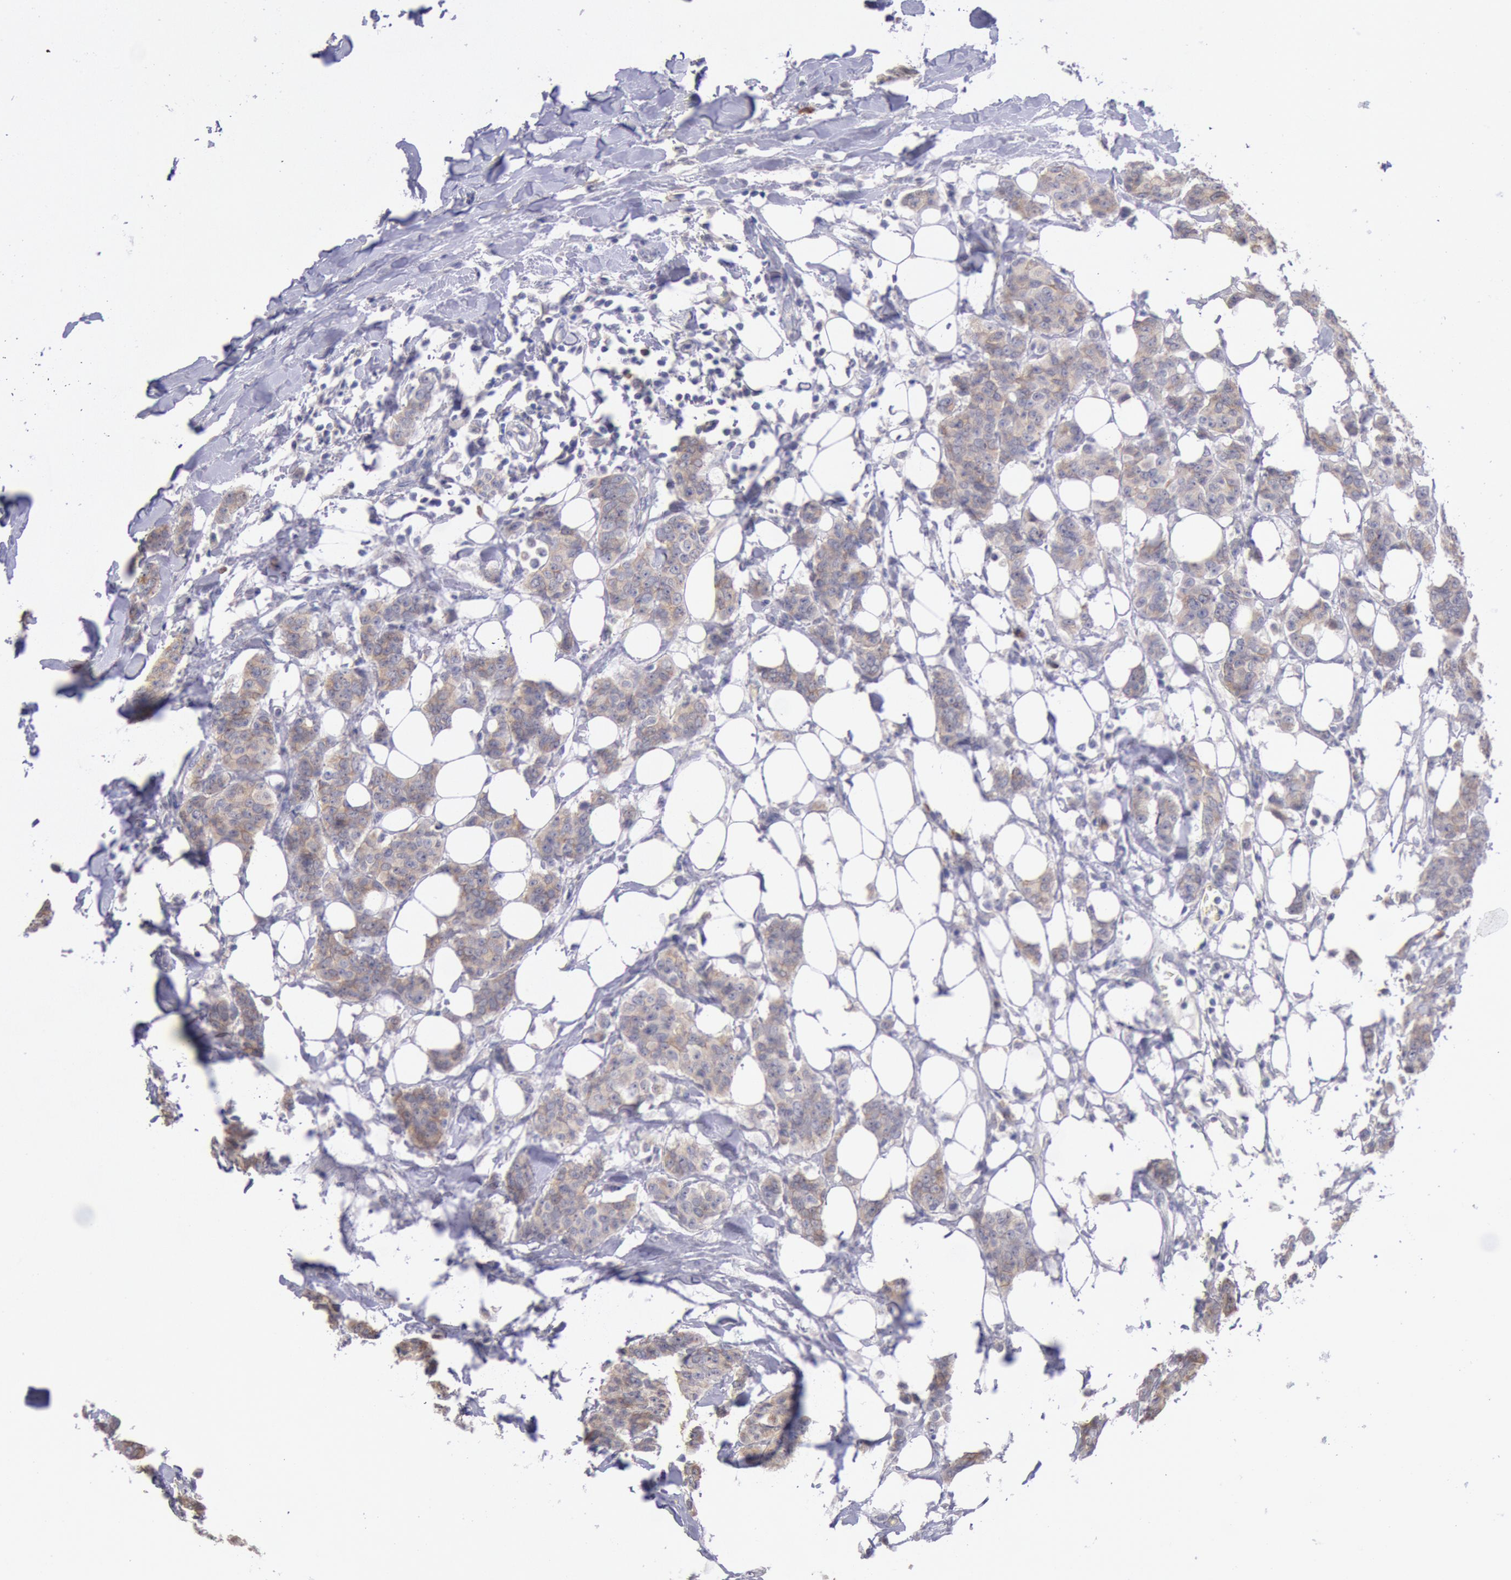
{"staining": {"intensity": "weak", "quantity": ">75%", "location": "cytoplasmic/membranous"}, "tissue": "breast cancer", "cell_type": "Tumor cells", "image_type": "cancer", "snomed": [{"axis": "morphology", "description": "Duct carcinoma"}, {"axis": "topography", "description": "Breast"}], "caption": "Human intraductal carcinoma (breast) stained with a protein marker reveals weak staining in tumor cells.", "gene": "GAL3ST1", "patient": {"sex": "female", "age": 40}}